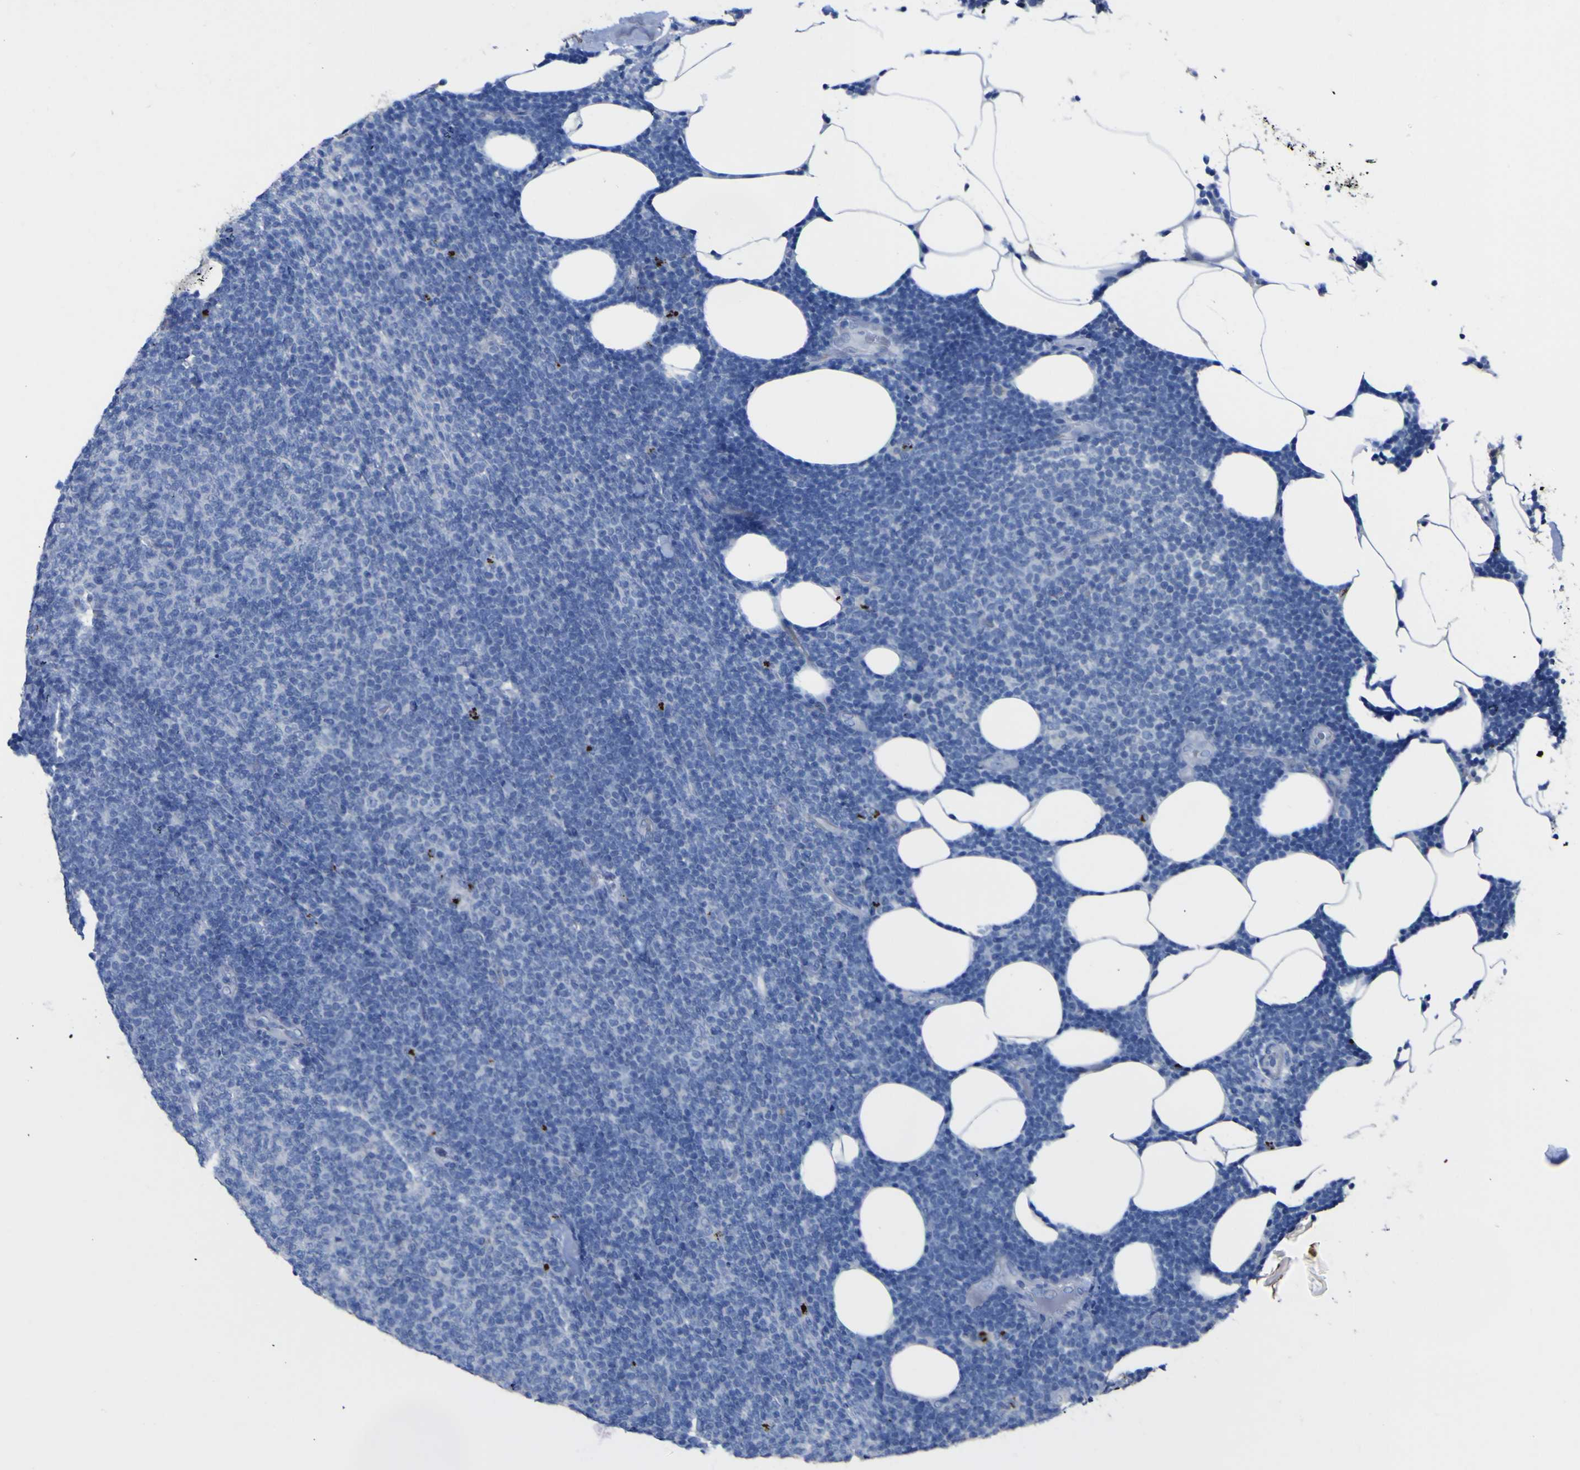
{"staining": {"intensity": "negative", "quantity": "none", "location": "none"}, "tissue": "lymphoma", "cell_type": "Tumor cells", "image_type": "cancer", "snomed": [{"axis": "morphology", "description": "Malignant lymphoma, non-Hodgkin's type, Low grade"}, {"axis": "topography", "description": "Lymph node"}], "caption": "DAB (3,3'-diaminobenzidine) immunohistochemical staining of human lymphoma shows no significant staining in tumor cells.", "gene": "AGO4", "patient": {"sex": "male", "age": 66}}